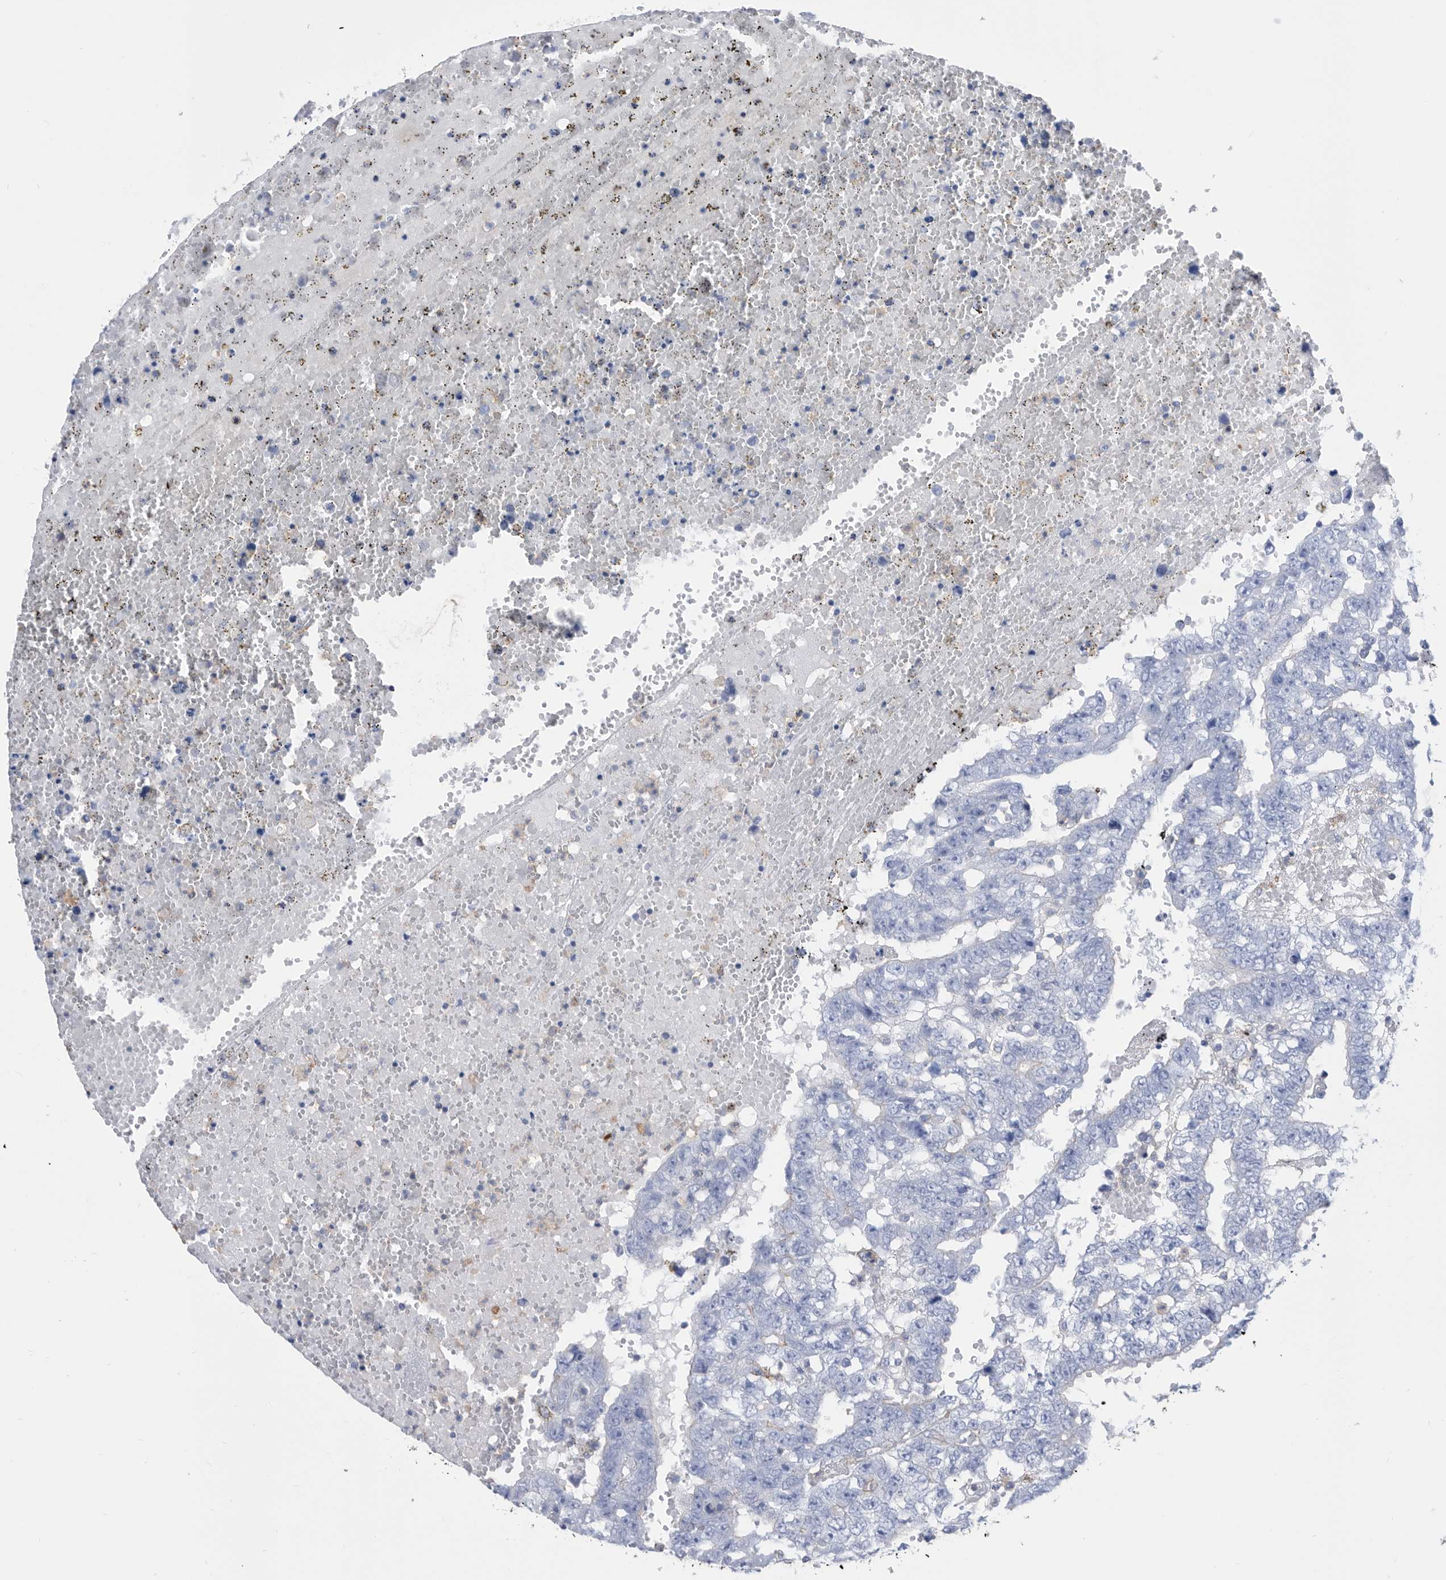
{"staining": {"intensity": "negative", "quantity": "none", "location": "none"}, "tissue": "testis cancer", "cell_type": "Tumor cells", "image_type": "cancer", "snomed": [{"axis": "morphology", "description": "Carcinoma, Embryonal, NOS"}, {"axis": "topography", "description": "Testis"}], "caption": "A high-resolution micrograph shows immunohistochemistry (IHC) staining of embryonal carcinoma (testis), which reveals no significant positivity in tumor cells. (DAB (3,3'-diaminobenzidine) immunohistochemistry, high magnification).", "gene": "MS4A4A", "patient": {"sex": "male", "age": 25}}